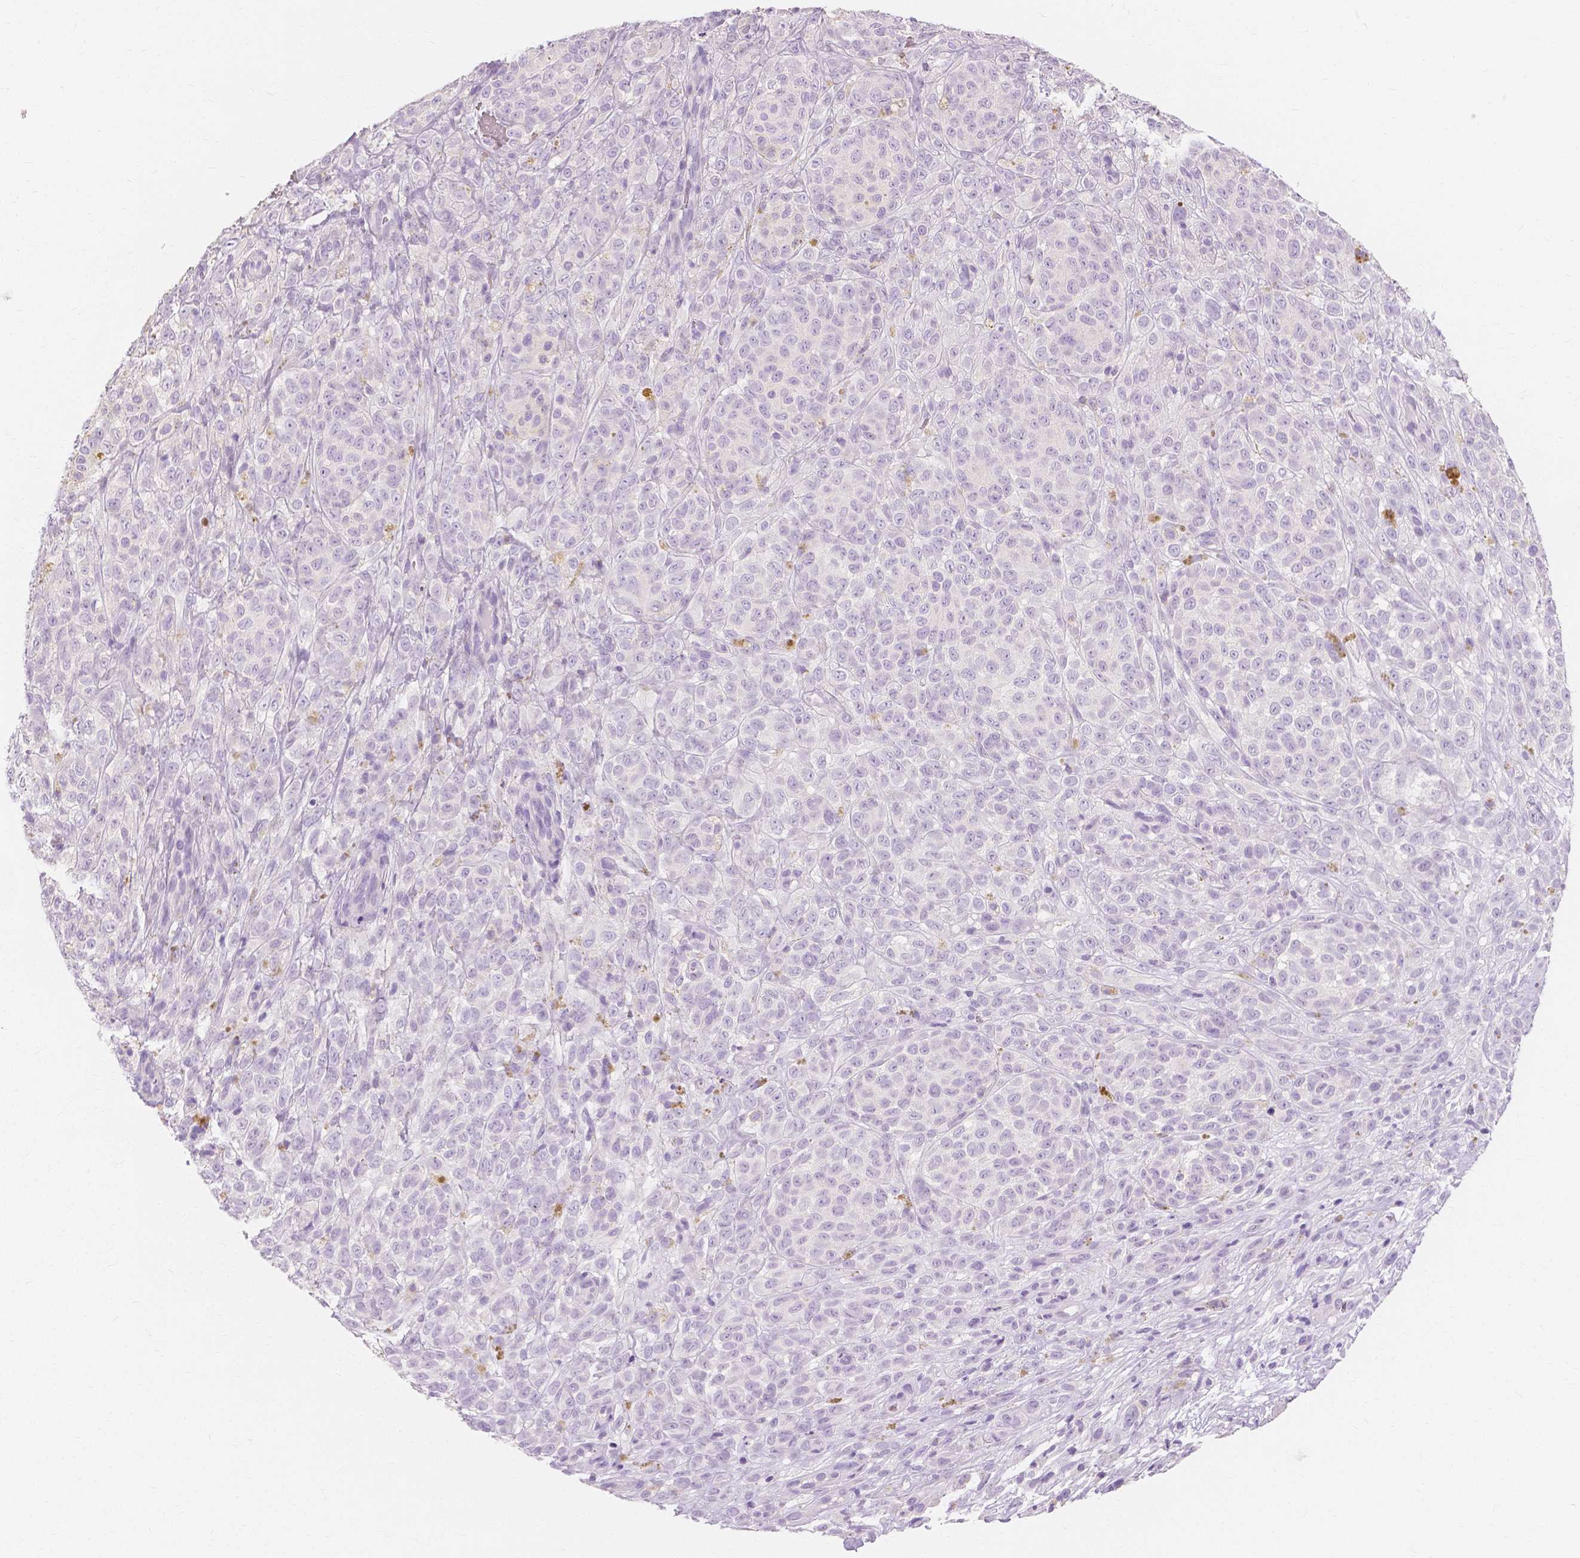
{"staining": {"intensity": "negative", "quantity": "none", "location": "none"}, "tissue": "melanoma", "cell_type": "Tumor cells", "image_type": "cancer", "snomed": [{"axis": "morphology", "description": "Malignant melanoma, NOS"}, {"axis": "topography", "description": "Skin"}], "caption": "Tumor cells show no significant protein positivity in malignant melanoma.", "gene": "MUC12", "patient": {"sex": "female", "age": 86}}